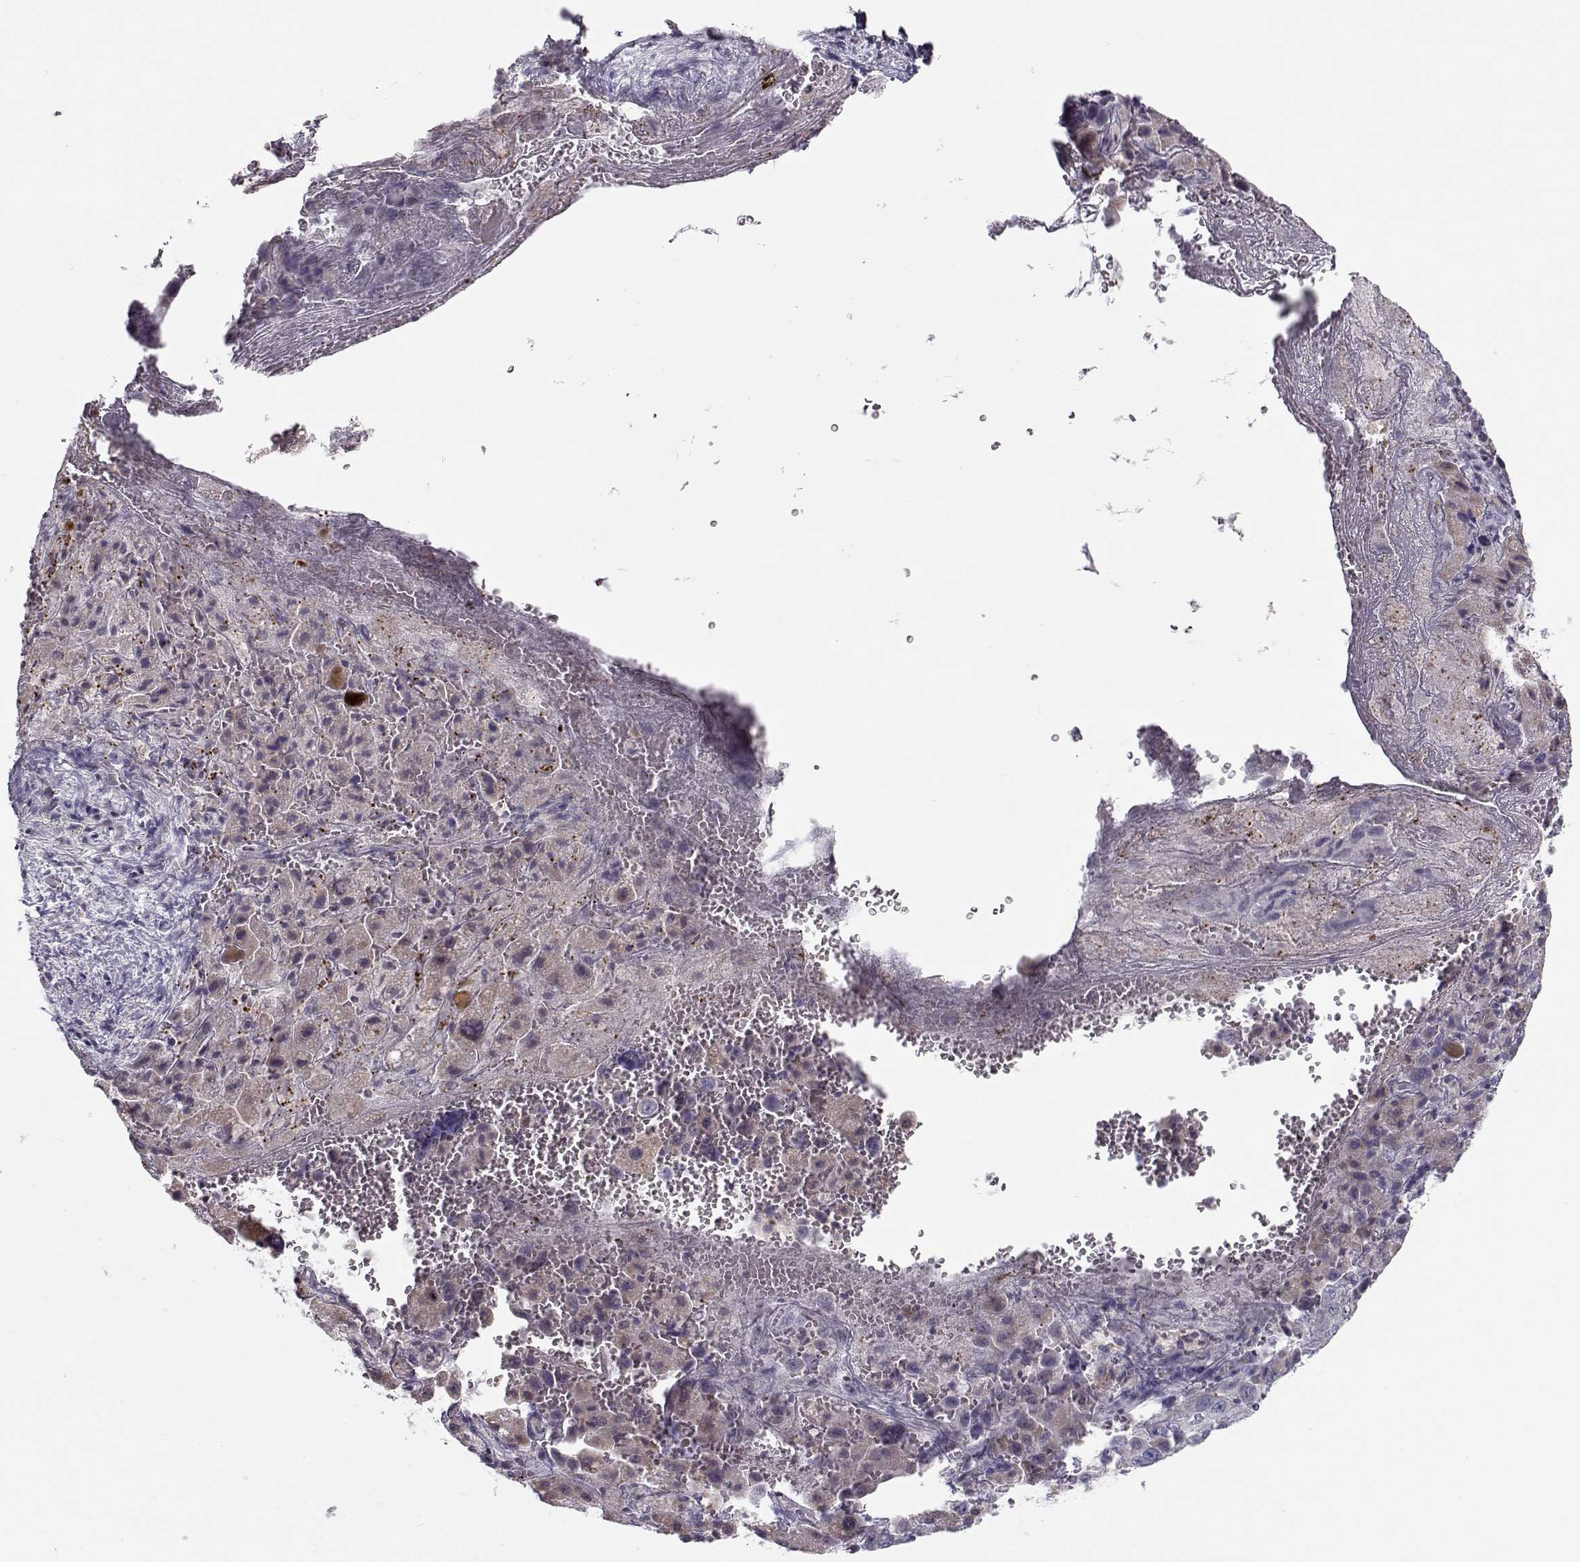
{"staining": {"intensity": "negative", "quantity": "none", "location": "none"}, "tissue": "liver cancer", "cell_type": "Tumor cells", "image_type": "cancer", "snomed": [{"axis": "morphology", "description": "Cholangiocarcinoma"}, {"axis": "topography", "description": "Liver"}], "caption": "The image exhibits no staining of tumor cells in liver cancer.", "gene": "KLF17", "patient": {"sex": "female", "age": 52}}